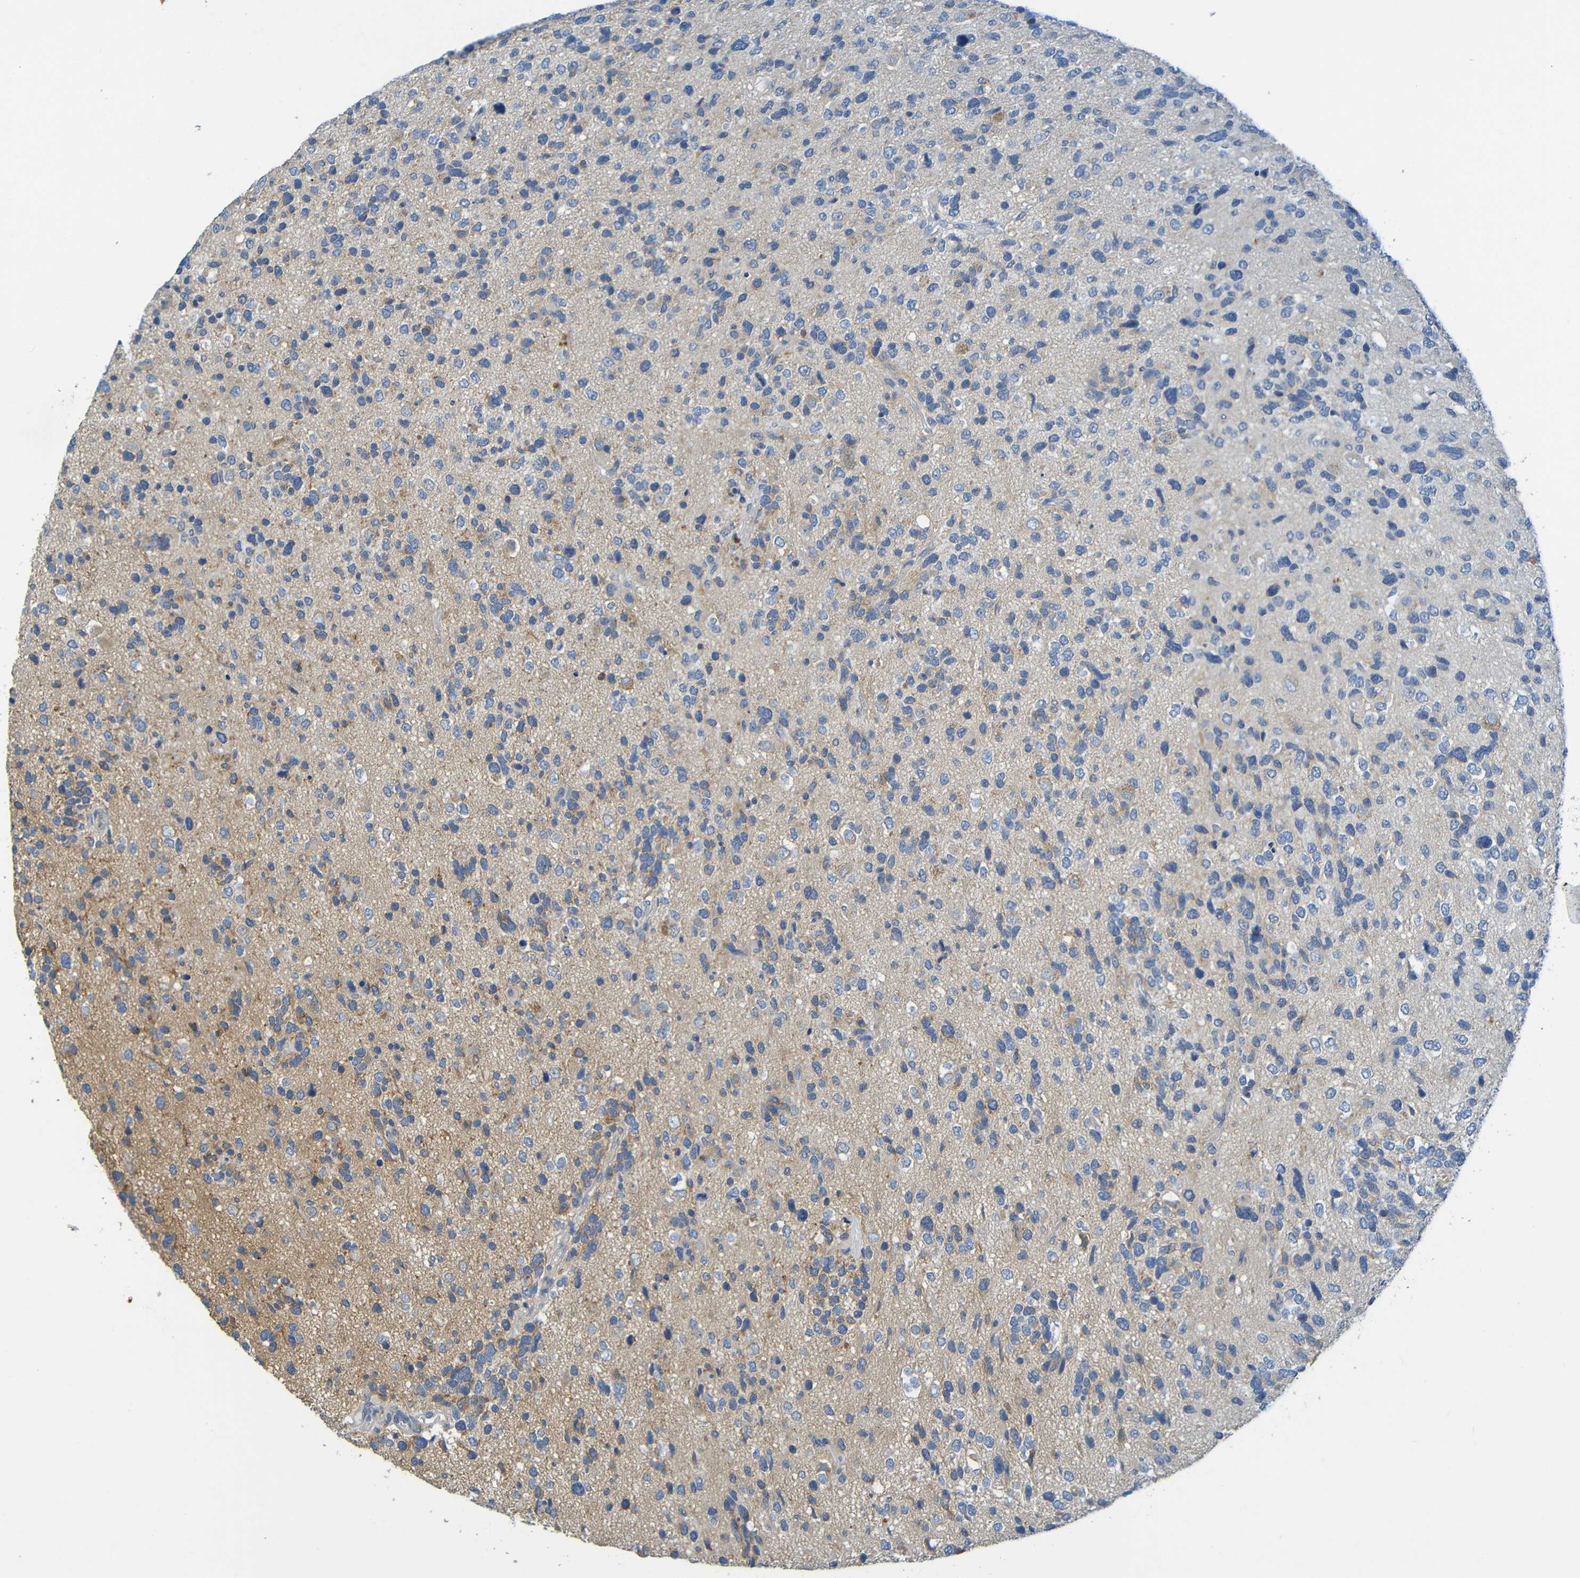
{"staining": {"intensity": "moderate", "quantity": "<25%", "location": "cytoplasmic/membranous"}, "tissue": "glioma", "cell_type": "Tumor cells", "image_type": "cancer", "snomed": [{"axis": "morphology", "description": "Glioma, malignant, High grade"}, {"axis": "topography", "description": "Brain"}], "caption": "A photomicrograph of malignant glioma (high-grade) stained for a protein demonstrates moderate cytoplasmic/membranous brown staining in tumor cells.", "gene": "CYP4F2", "patient": {"sex": "female", "age": 58}}